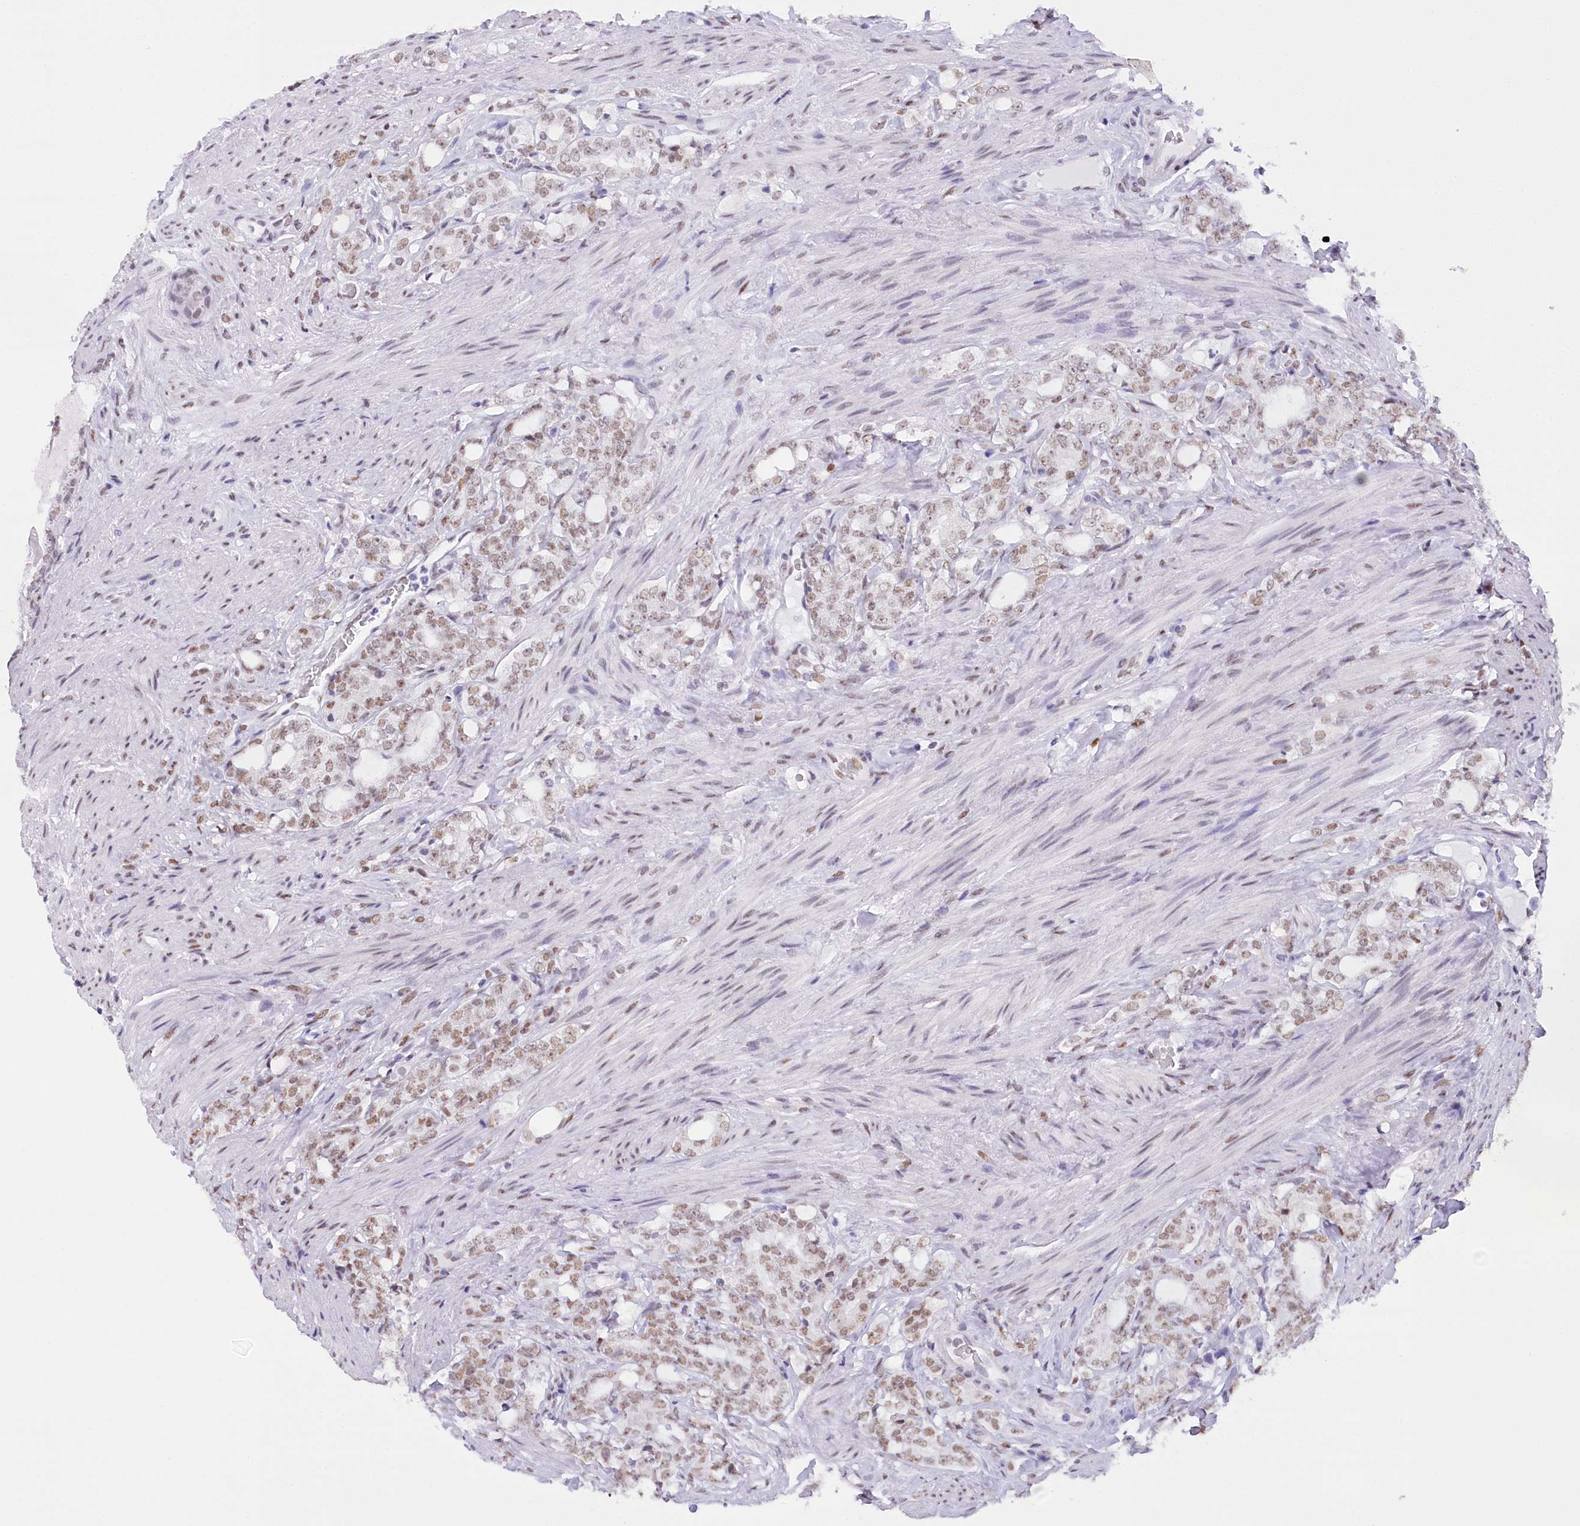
{"staining": {"intensity": "weak", "quantity": "25%-75%", "location": "nuclear"}, "tissue": "prostate cancer", "cell_type": "Tumor cells", "image_type": "cancer", "snomed": [{"axis": "morphology", "description": "Adenocarcinoma, High grade"}, {"axis": "topography", "description": "Prostate"}], "caption": "Immunohistochemistry (IHC) (DAB) staining of high-grade adenocarcinoma (prostate) displays weak nuclear protein staining in about 25%-75% of tumor cells.", "gene": "HNRNPA0", "patient": {"sex": "male", "age": 64}}